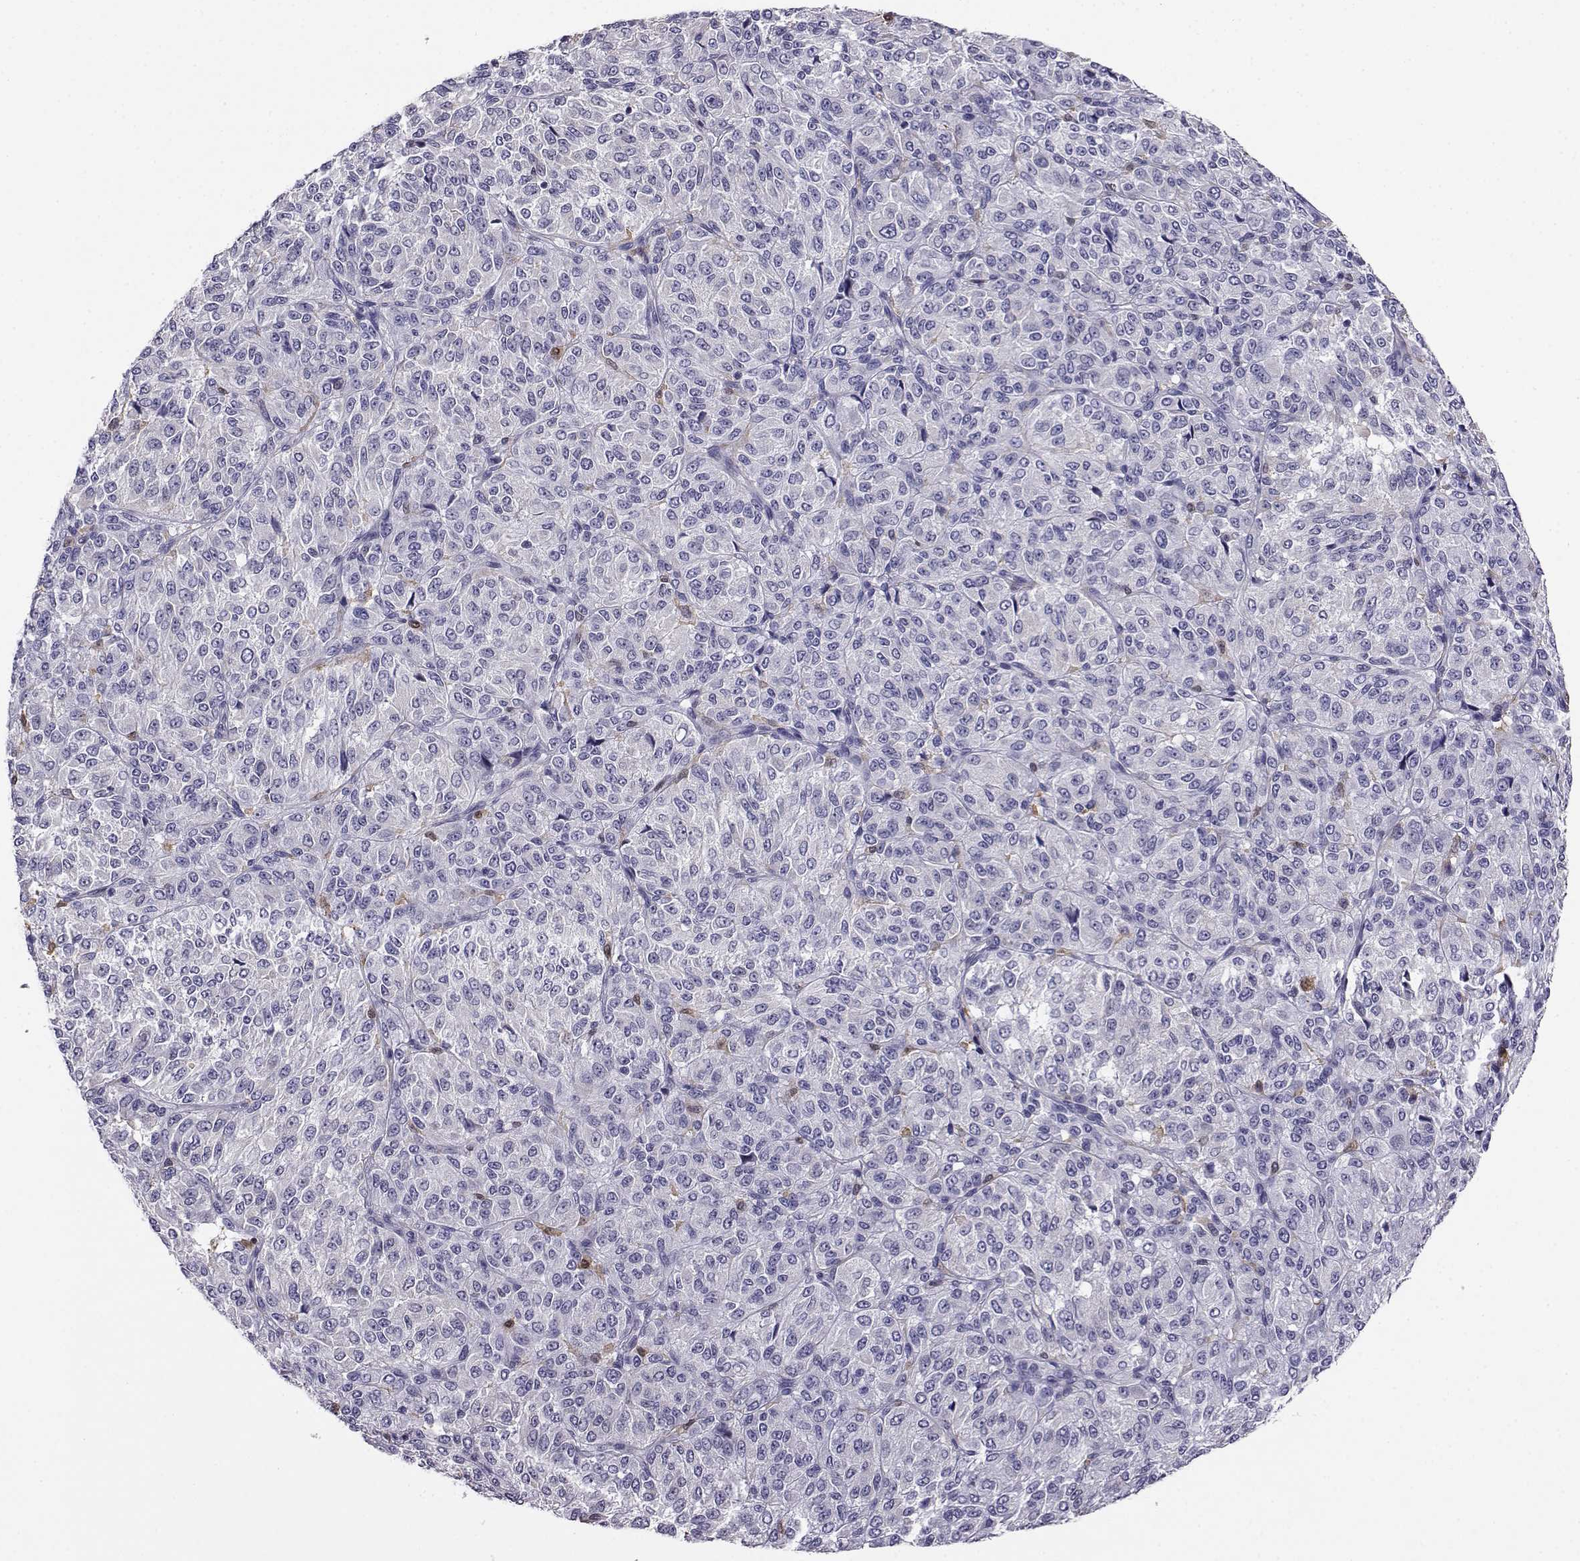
{"staining": {"intensity": "negative", "quantity": "none", "location": "none"}, "tissue": "melanoma", "cell_type": "Tumor cells", "image_type": "cancer", "snomed": [{"axis": "morphology", "description": "Malignant melanoma, Metastatic site"}, {"axis": "topography", "description": "Brain"}], "caption": "This is an IHC histopathology image of malignant melanoma (metastatic site). There is no staining in tumor cells.", "gene": "AKR1B1", "patient": {"sex": "female", "age": 56}}